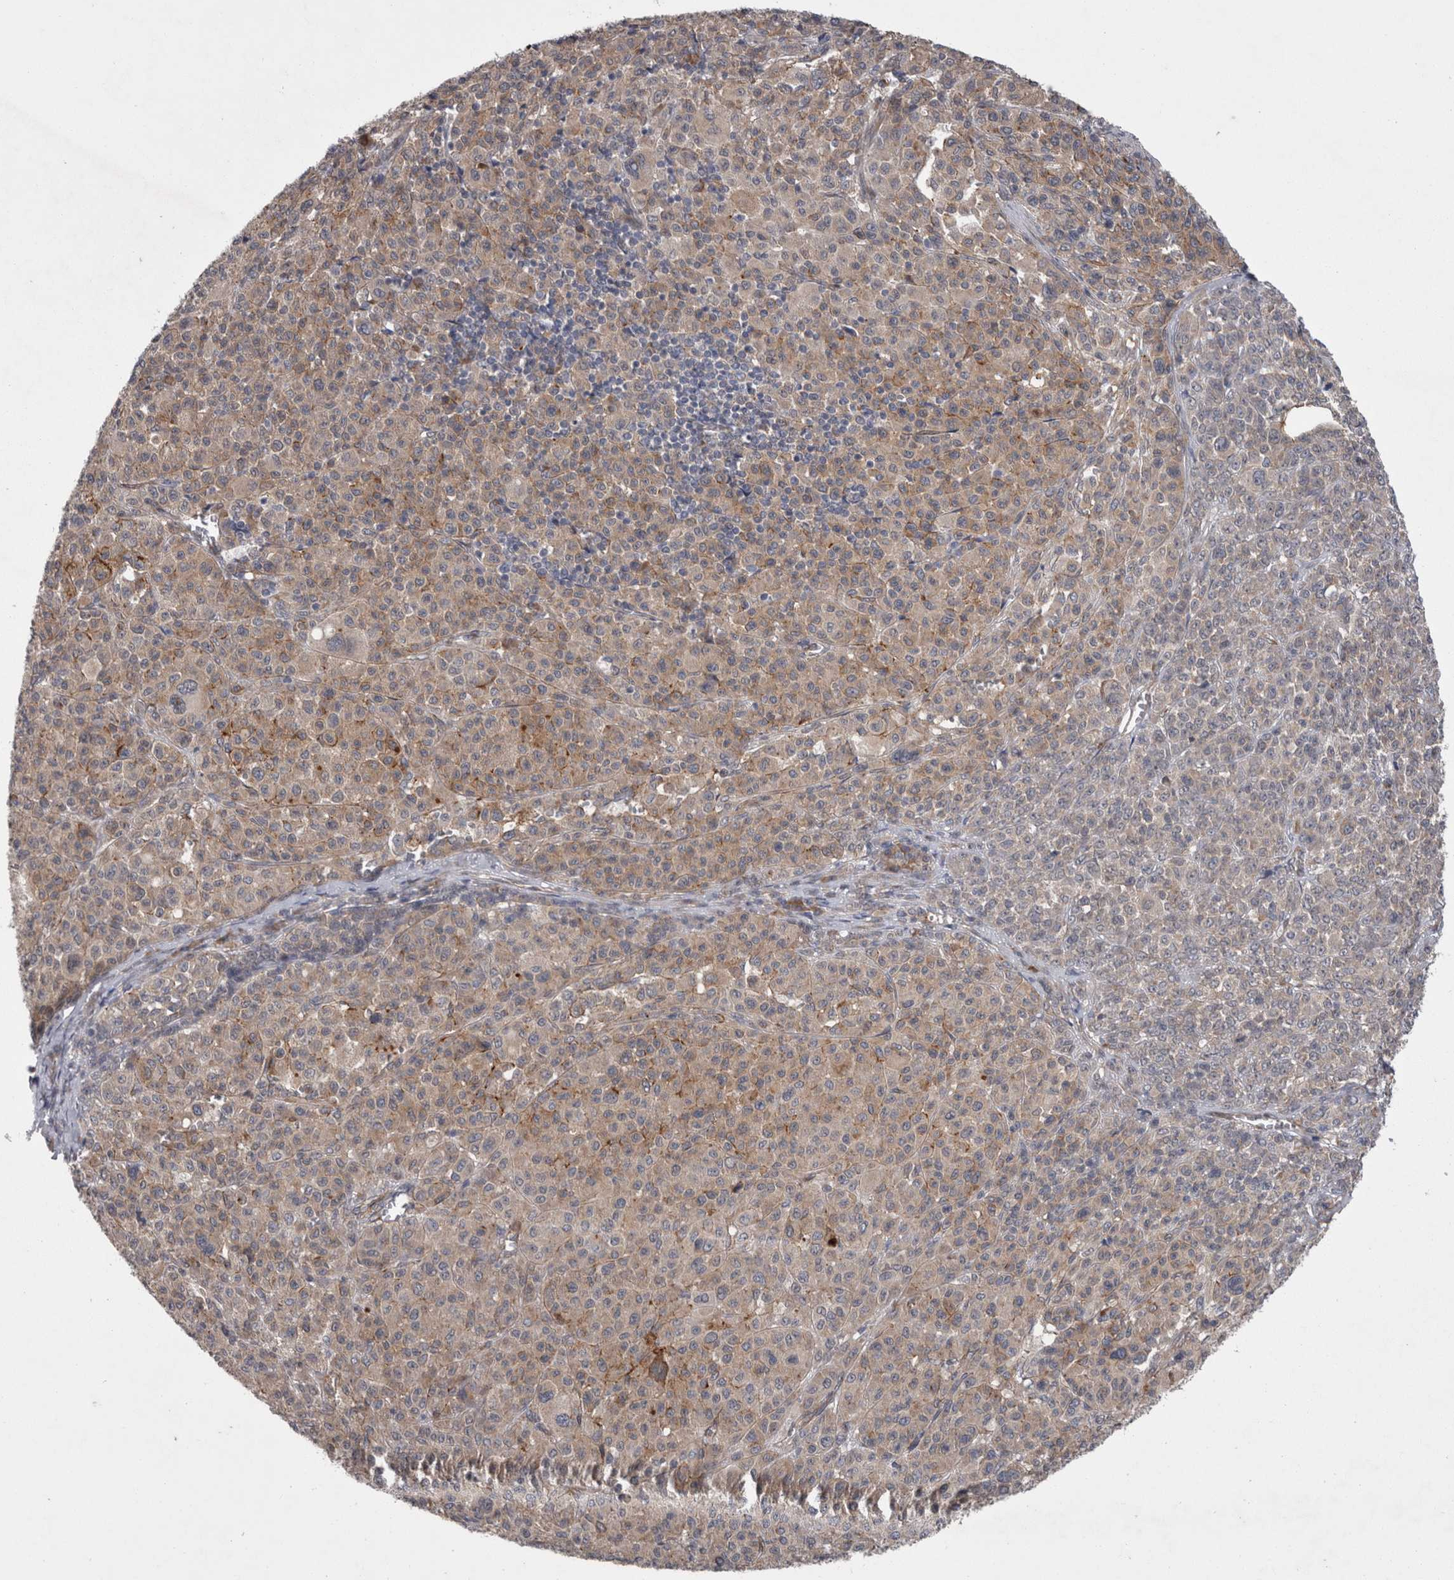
{"staining": {"intensity": "weak", "quantity": ">75%", "location": "cytoplasmic/membranous"}, "tissue": "melanoma", "cell_type": "Tumor cells", "image_type": "cancer", "snomed": [{"axis": "morphology", "description": "Malignant melanoma, Metastatic site"}, {"axis": "topography", "description": "Skin"}], "caption": "Approximately >75% of tumor cells in human melanoma demonstrate weak cytoplasmic/membranous protein expression as visualized by brown immunohistochemical staining.", "gene": "DDX6", "patient": {"sex": "female", "age": 74}}